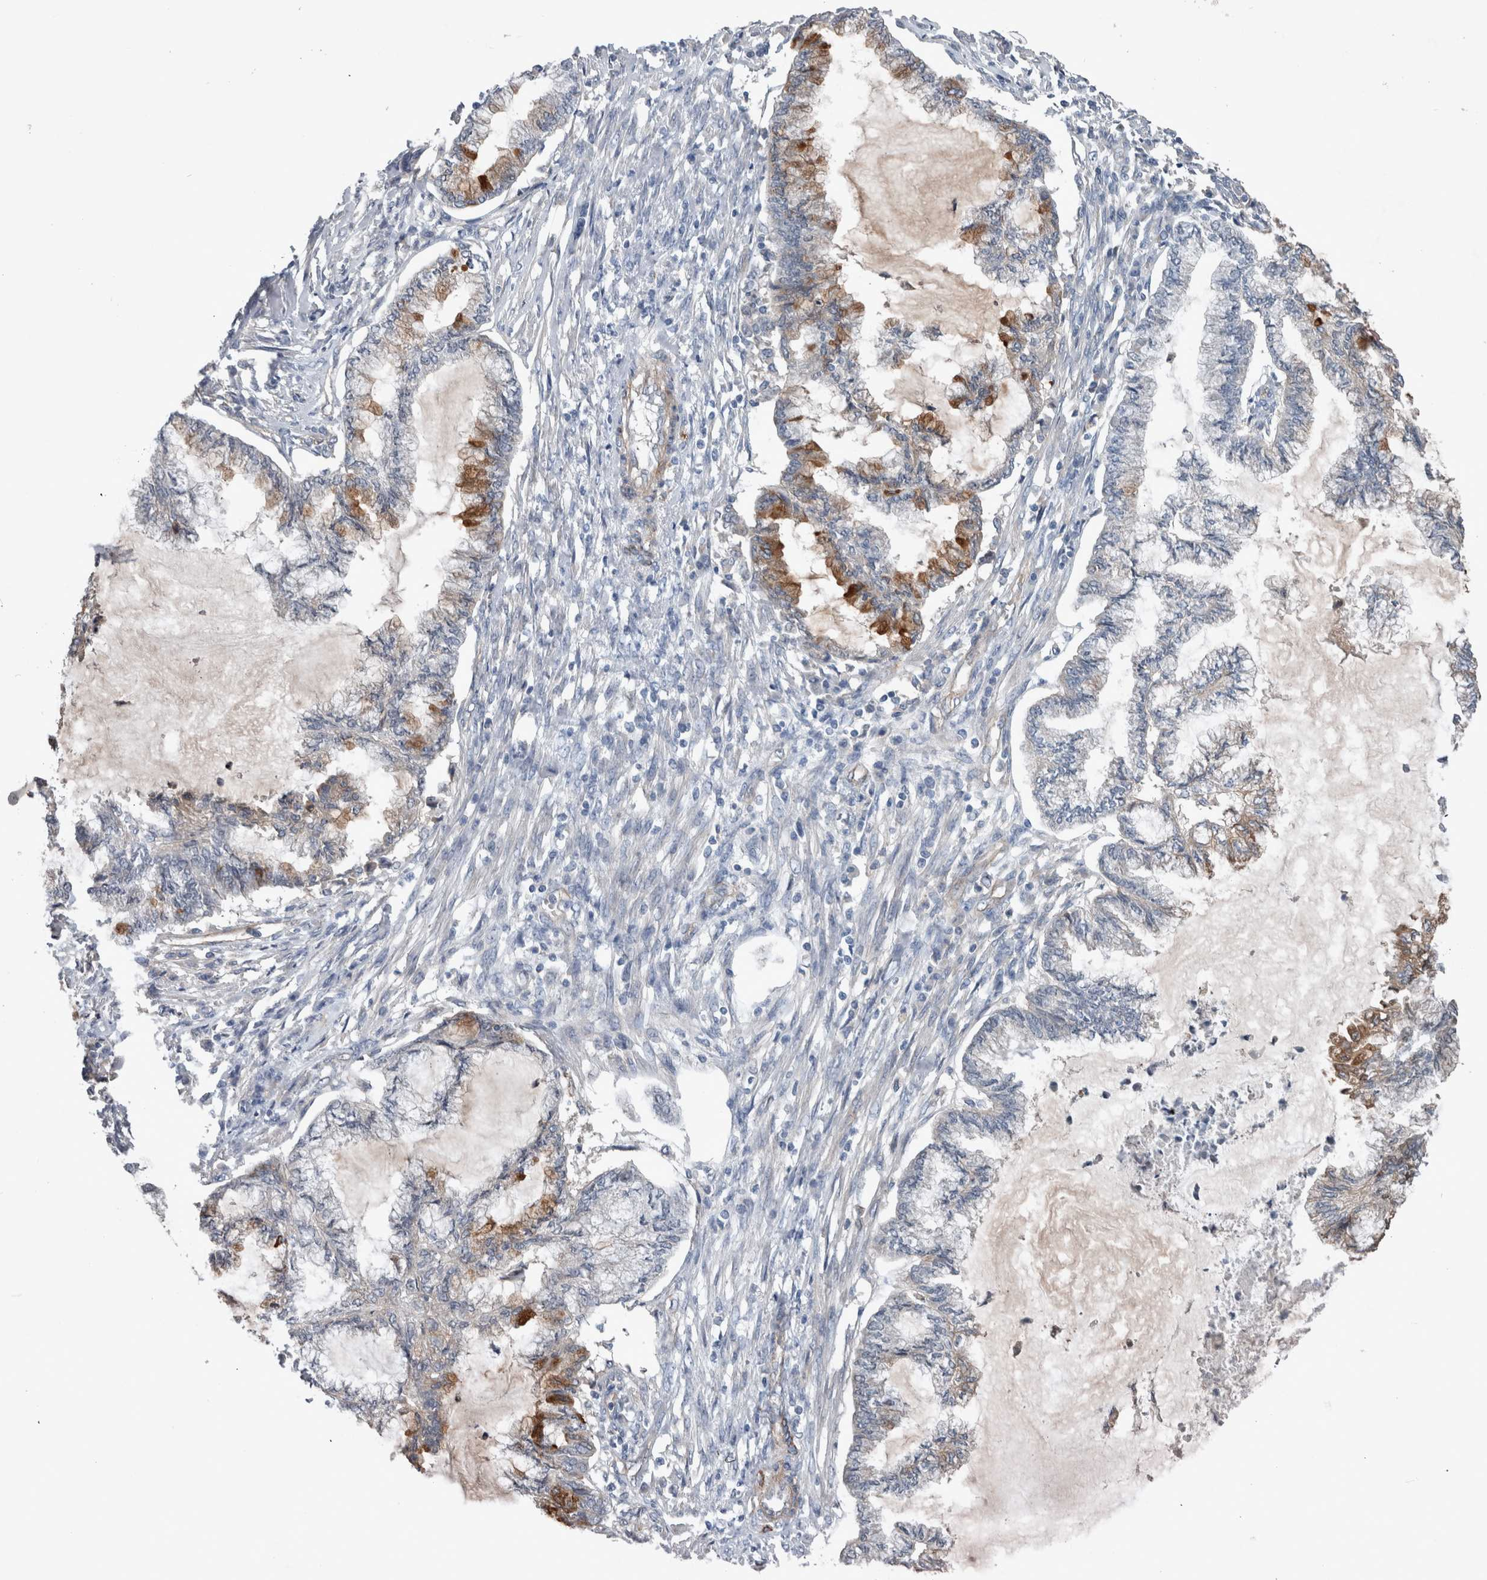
{"staining": {"intensity": "moderate", "quantity": "<25%", "location": "cytoplasmic/membranous"}, "tissue": "endometrial cancer", "cell_type": "Tumor cells", "image_type": "cancer", "snomed": [{"axis": "morphology", "description": "Adenocarcinoma, NOS"}, {"axis": "topography", "description": "Endometrium"}], "caption": "Endometrial cancer (adenocarcinoma) was stained to show a protein in brown. There is low levels of moderate cytoplasmic/membranous expression in approximately <25% of tumor cells.", "gene": "BCAM", "patient": {"sex": "female", "age": 86}}